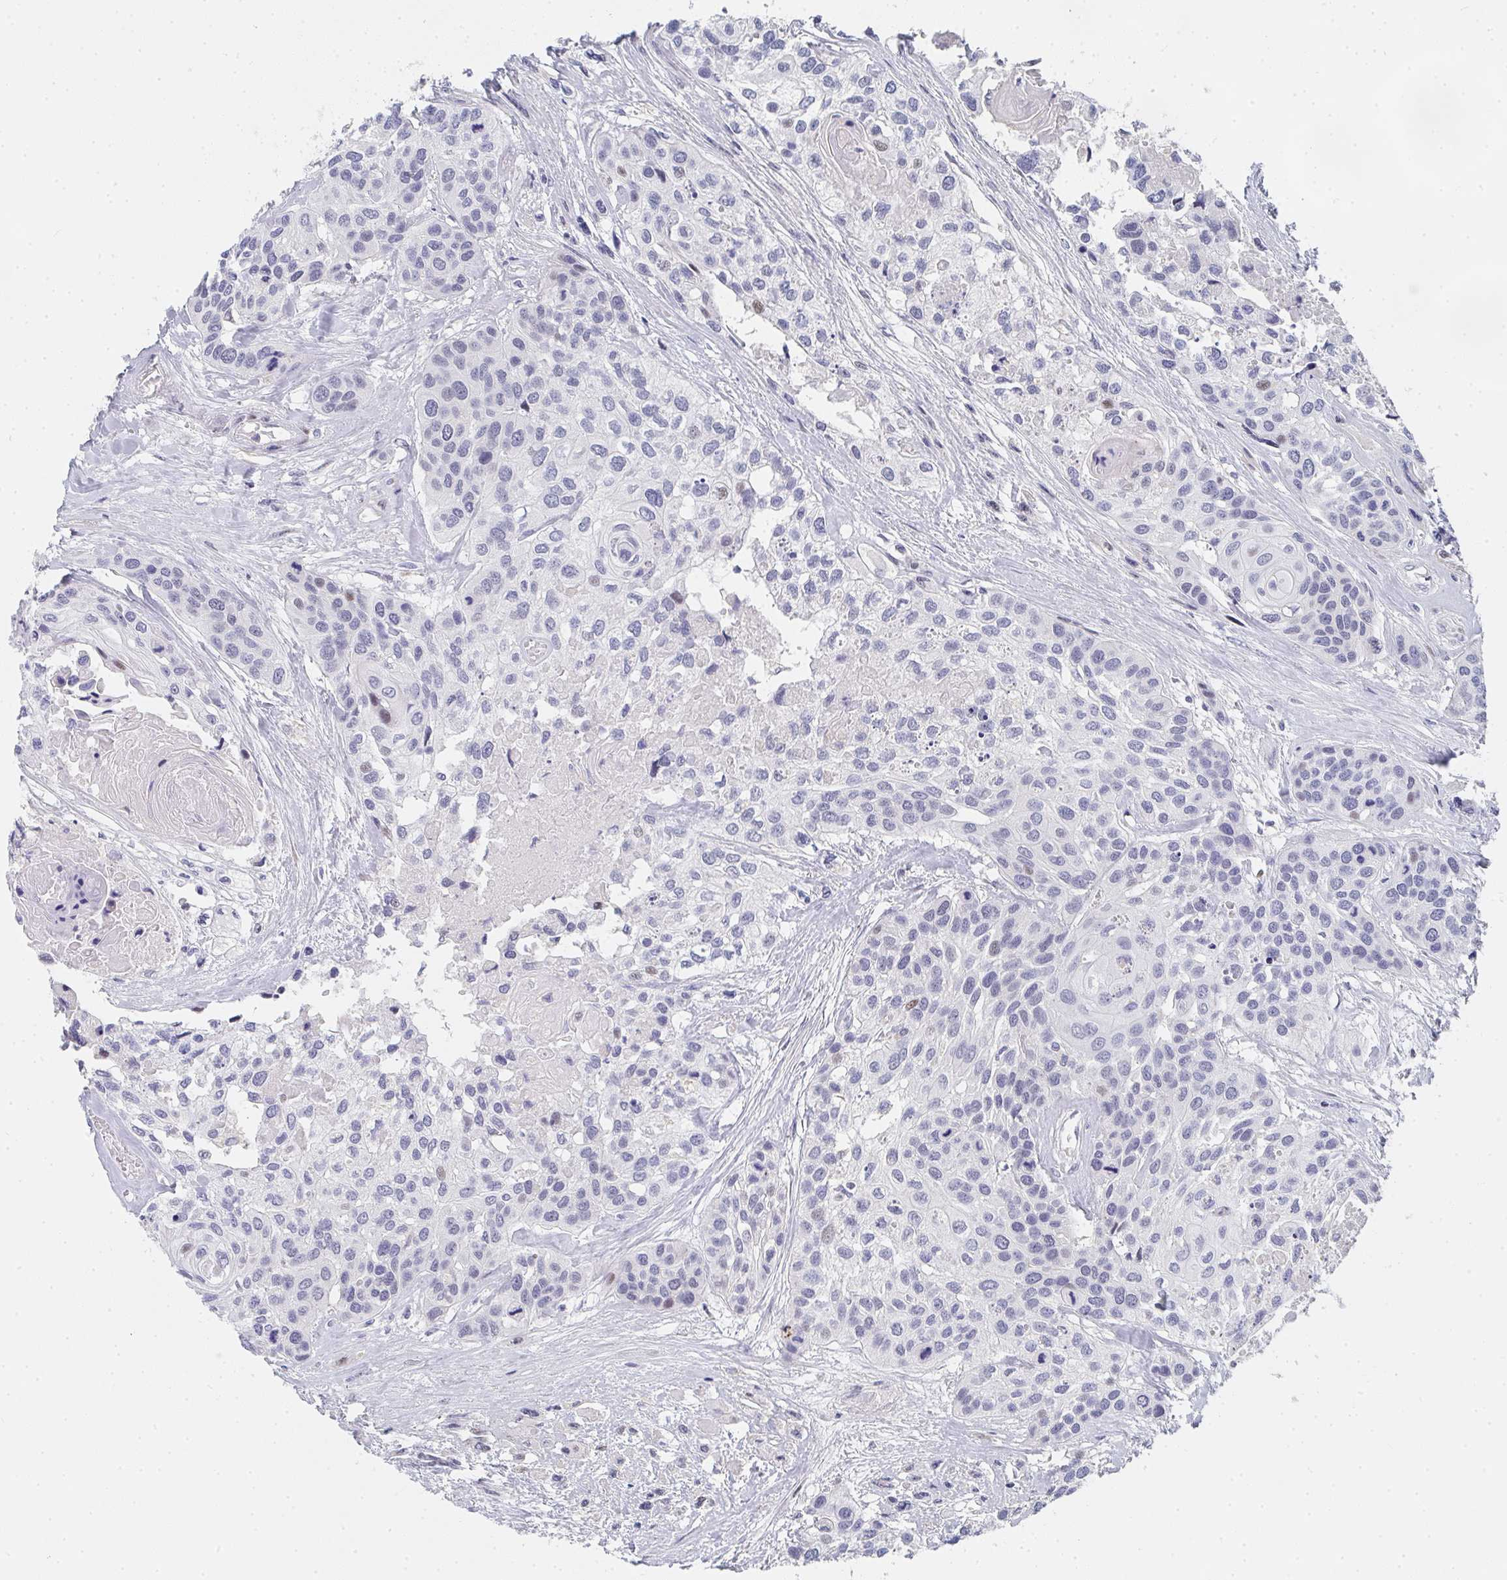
{"staining": {"intensity": "moderate", "quantity": "<25%", "location": "nuclear"}, "tissue": "head and neck cancer", "cell_type": "Tumor cells", "image_type": "cancer", "snomed": [{"axis": "morphology", "description": "Squamous cell carcinoma, NOS"}, {"axis": "topography", "description": "Head-Neck"}], "caption": "High-magnification brightfield microscopy of head and neck squamous cell carcinoma stained with DAB (3,3'-diaminobenzidine) (brown) and counterstained with hematoxylin (blue). tumor cells exhibit moderate nuclear positivity is seen in approximately<25% of cells.", "gene": "ZIC3", "patient": {"sex": "female", "age": 50}}